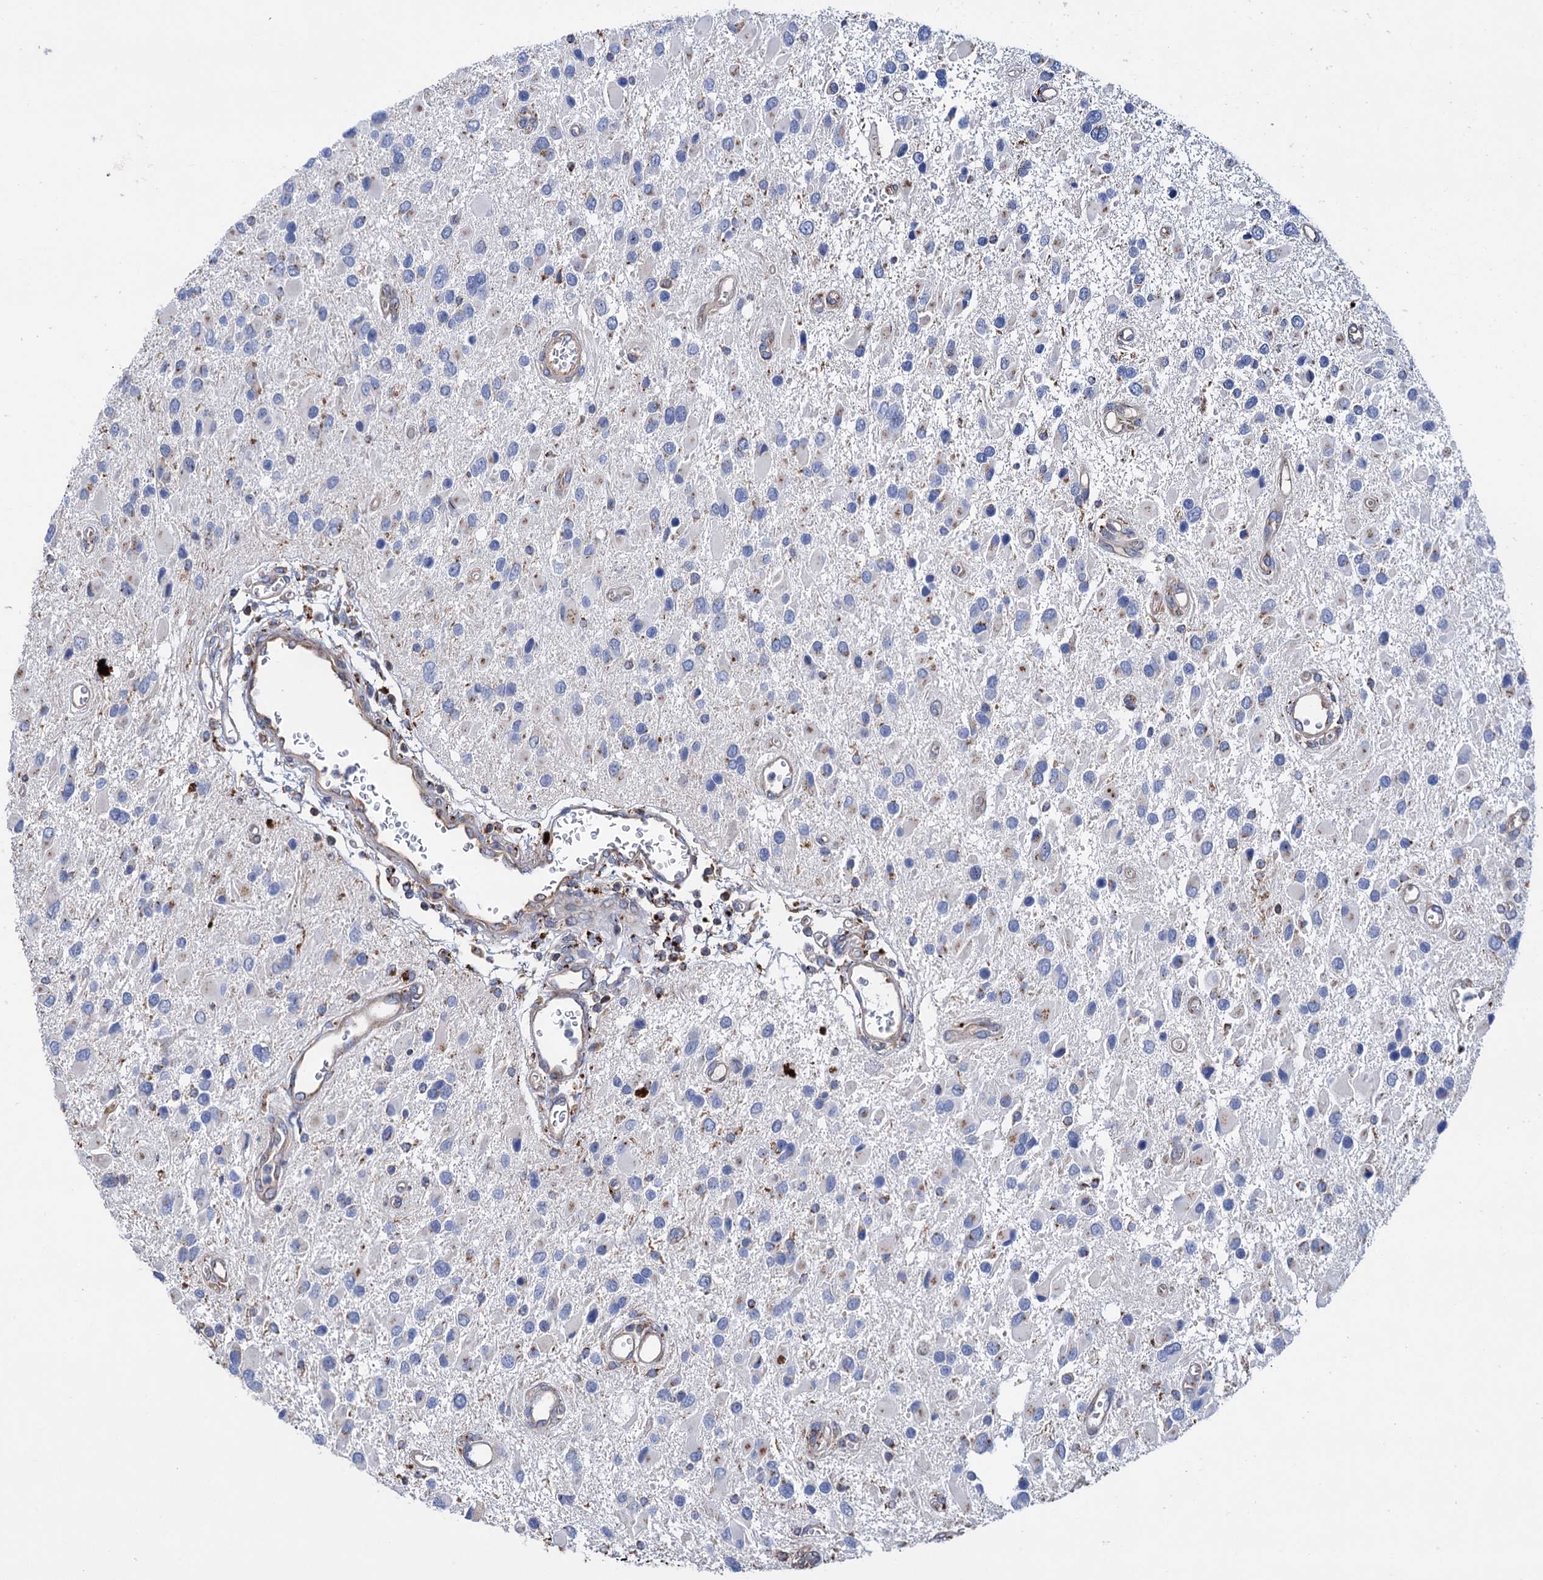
{"staining": {"intensity": "weak", "quantity": "<25%", "location": "cytoplasmic/membranous"}, "tissue": "glioma", "cell_type": "Tumor cells", "image_type": "cancer", "snomed": [{"axis": "morphology", "description": "Glioma, malignant, High grade"}, {"axis": "topography", "description": "Brain"}], "caption": "High power microscopy histopathology image of an immunohistochemistry histopathology image of glioma, revealing no significant expression in tumor cells.", "gene": "SCPEP1", "patient": {"sex": "male", "age": 53}}